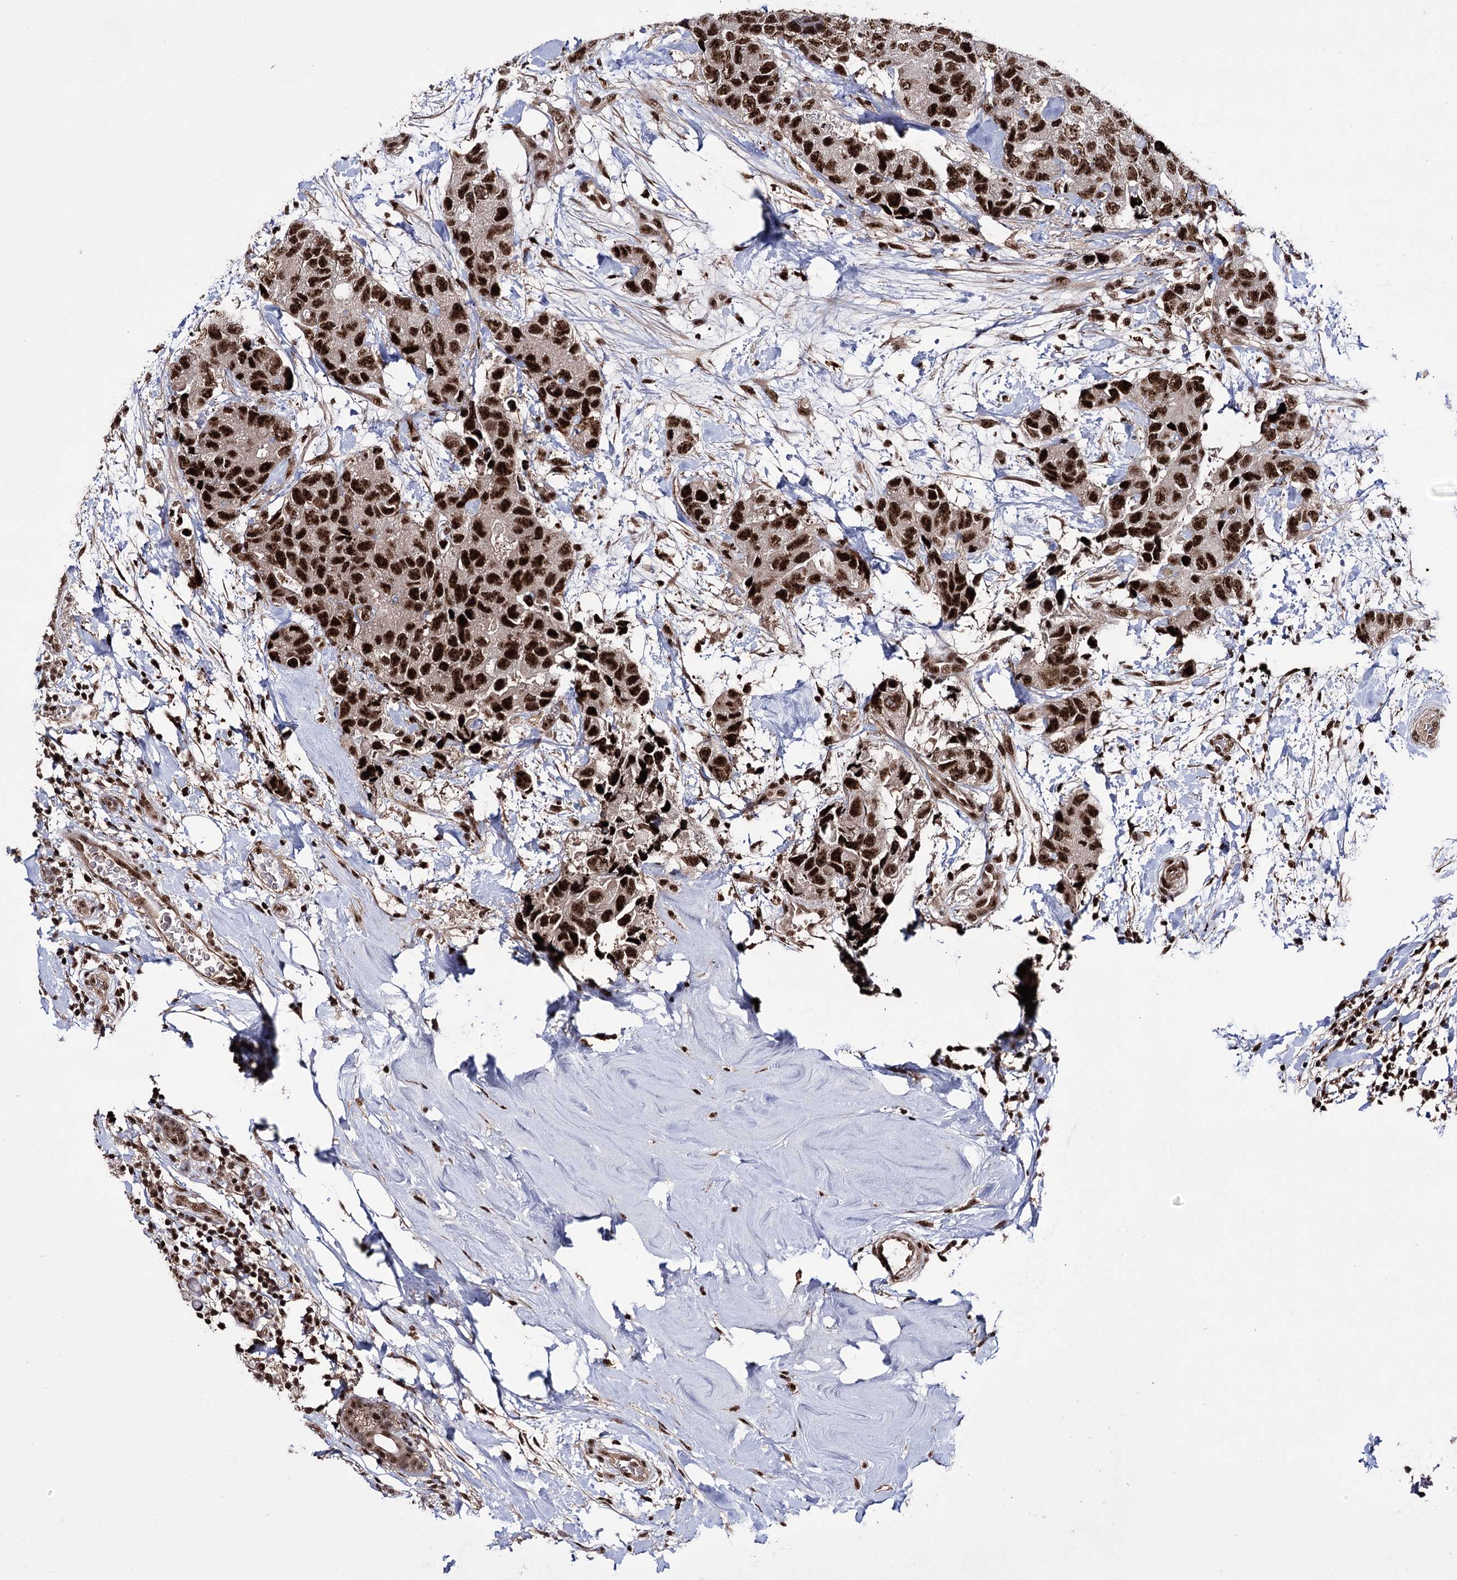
{"staining": {"intensity": "strong", "quantity": ">75%", "location": "nuclear"}, "tissue": "breast cancer", "cell_type": "Tumor cells", "image_type": "cancer", "snomed": [{"axis": "morphology", "description": "Duct carcinoma"}, {"axis": "topography", "description": "Breast"}], "caption": "High-magnification brightfield microscopy of breast intraductal carcinoma stained with DAB (brown) and counterstained with hematoxylin (blue). tumor cells exhibit strong nuclear staining is present in about>75% of cells. (DAB (3,3'-diaminobenzidine) IHC with brightfield microscopy, high magnification).", "gene": "PRPF40A", "patient": {"sex": "female", "age": 62}}